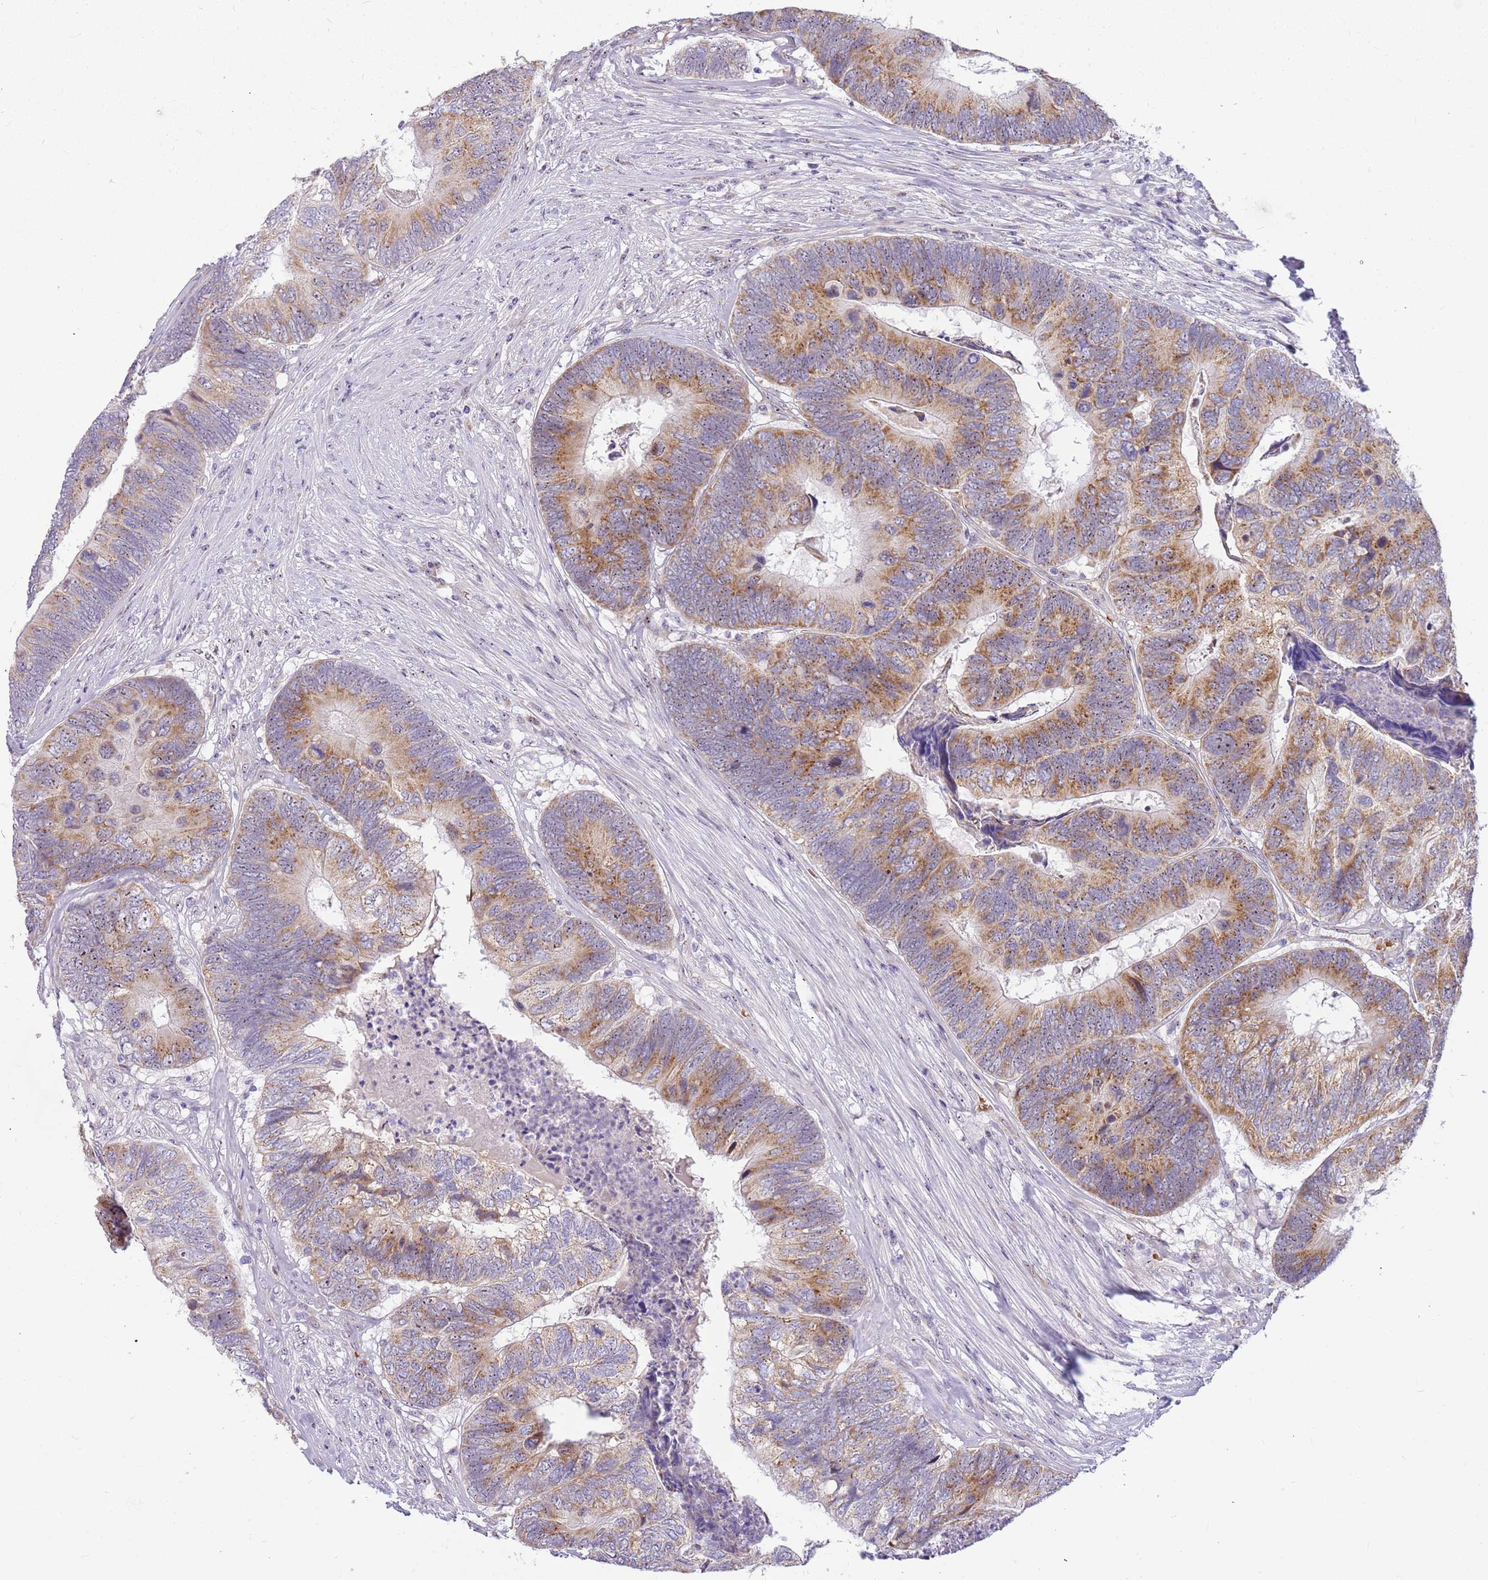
{"staining": {"intensity": "moderate", "quantity": ">75%", "location": "cytoplasmic/membranous"}, "tissue": "colorectal cancer", "cell_type": "Tumor cells", "image_type": "cancer", "snomed": [{"axis": "morphology", "description": "Adenocarcinoma, NOS"}, {"axis": "topography", "description": "Colon"}], "caption": "About >75% of tumor cells in human colorectal adenocarcinoma display moderate cytoplasmic/membranous protein staining as visualized by brown immunohistochemical staining.", "gene": "DNAJA3", "patient": {"sex": "female", "age": 67}}